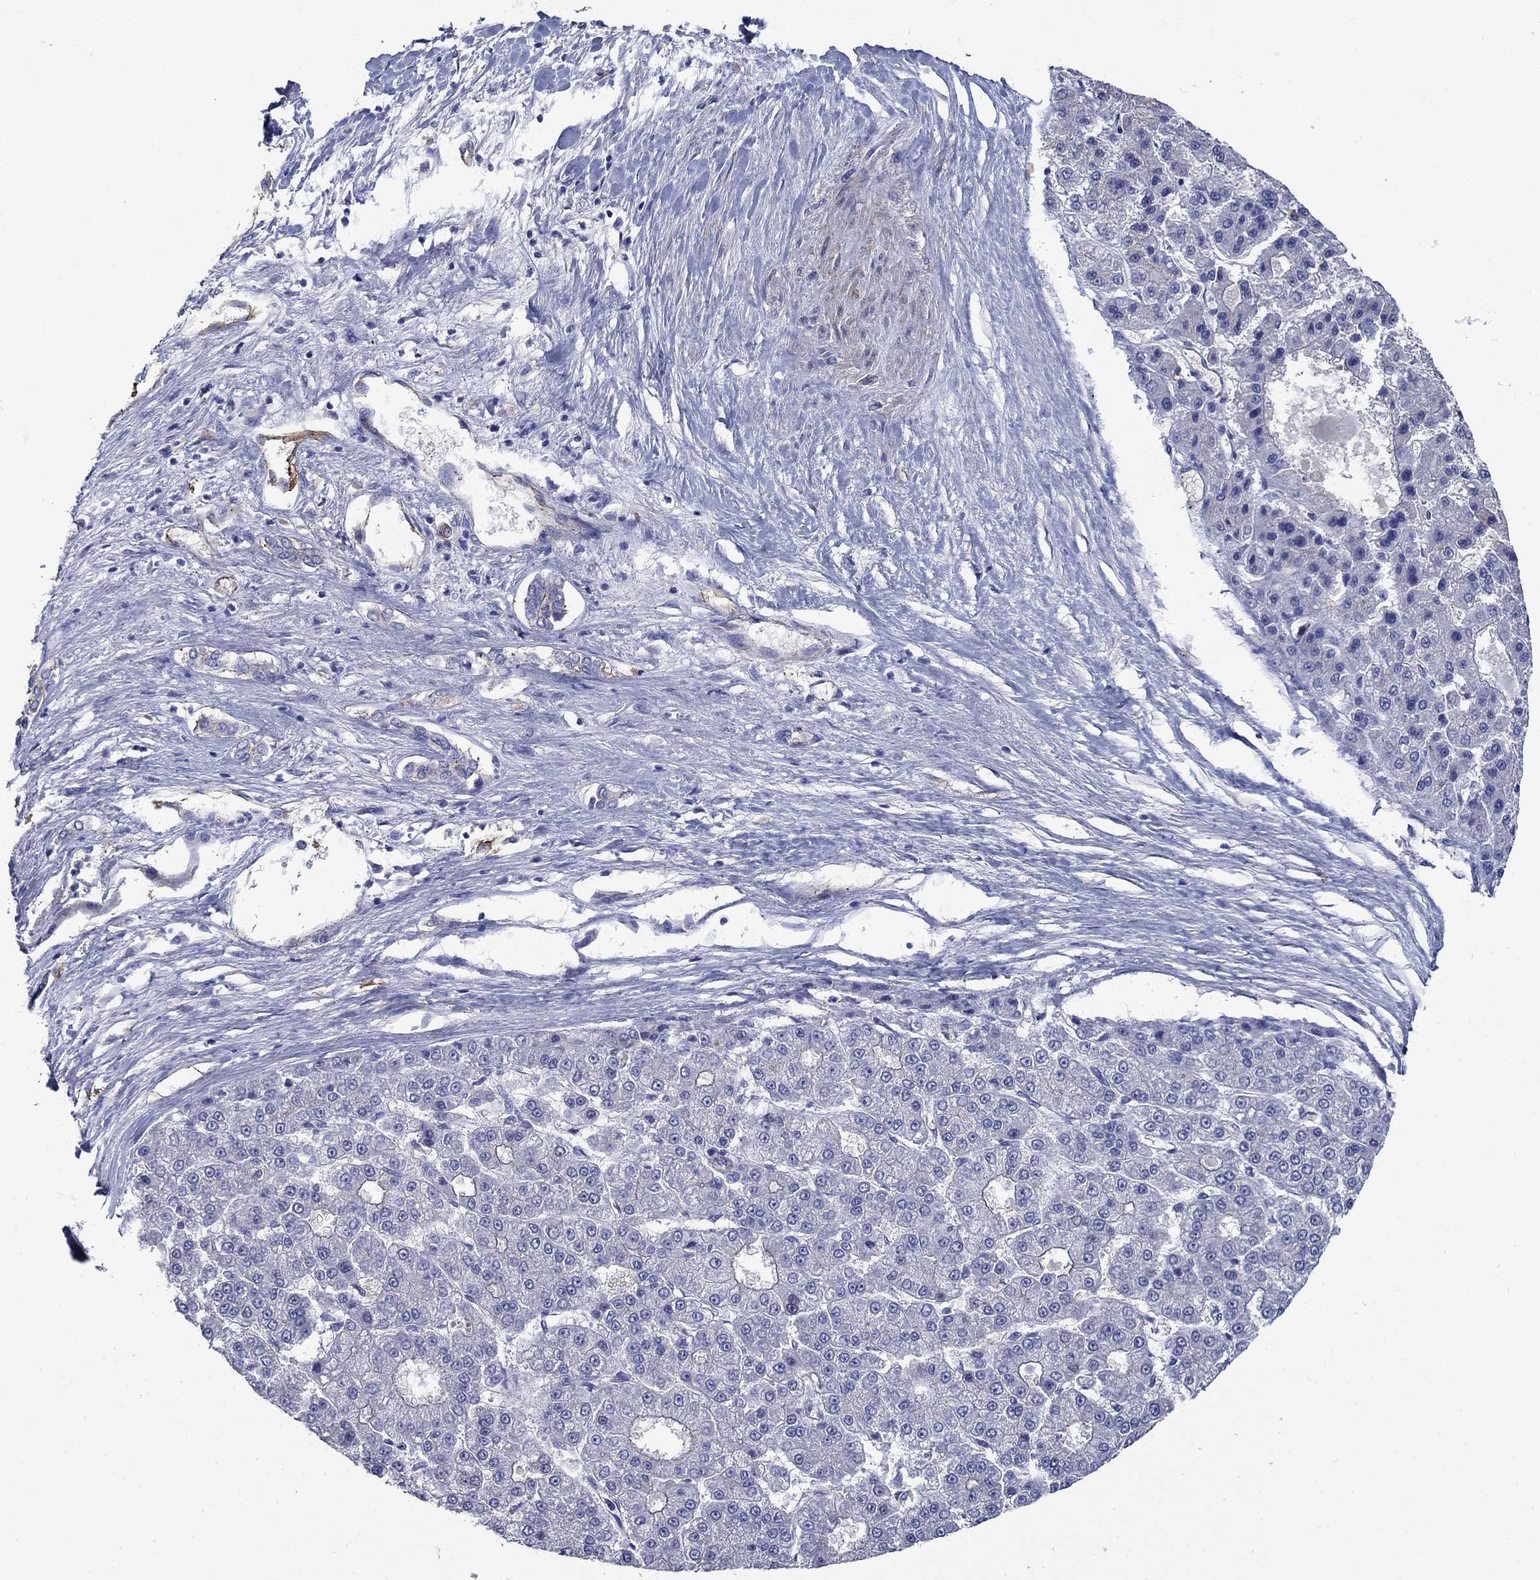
{"staining": {"intensity": "negative", "quantity": "none", "location": "none"}, "tissue": "liver cancer", "cell_type": "Tumor cells", "image_type": "cancer", "snomed": [{"axis": "morphology", "description": "Carcinoma, Hepatocellular, NOS"}, {"axis": "topography", "description": "Liver"}], "caption": "DAB immunohistochemical staining of human liver cancer demonstrates no significant expression in tumor cells.", "gene": "FLNC", "patient": {"sex": "male", "age": 70}}